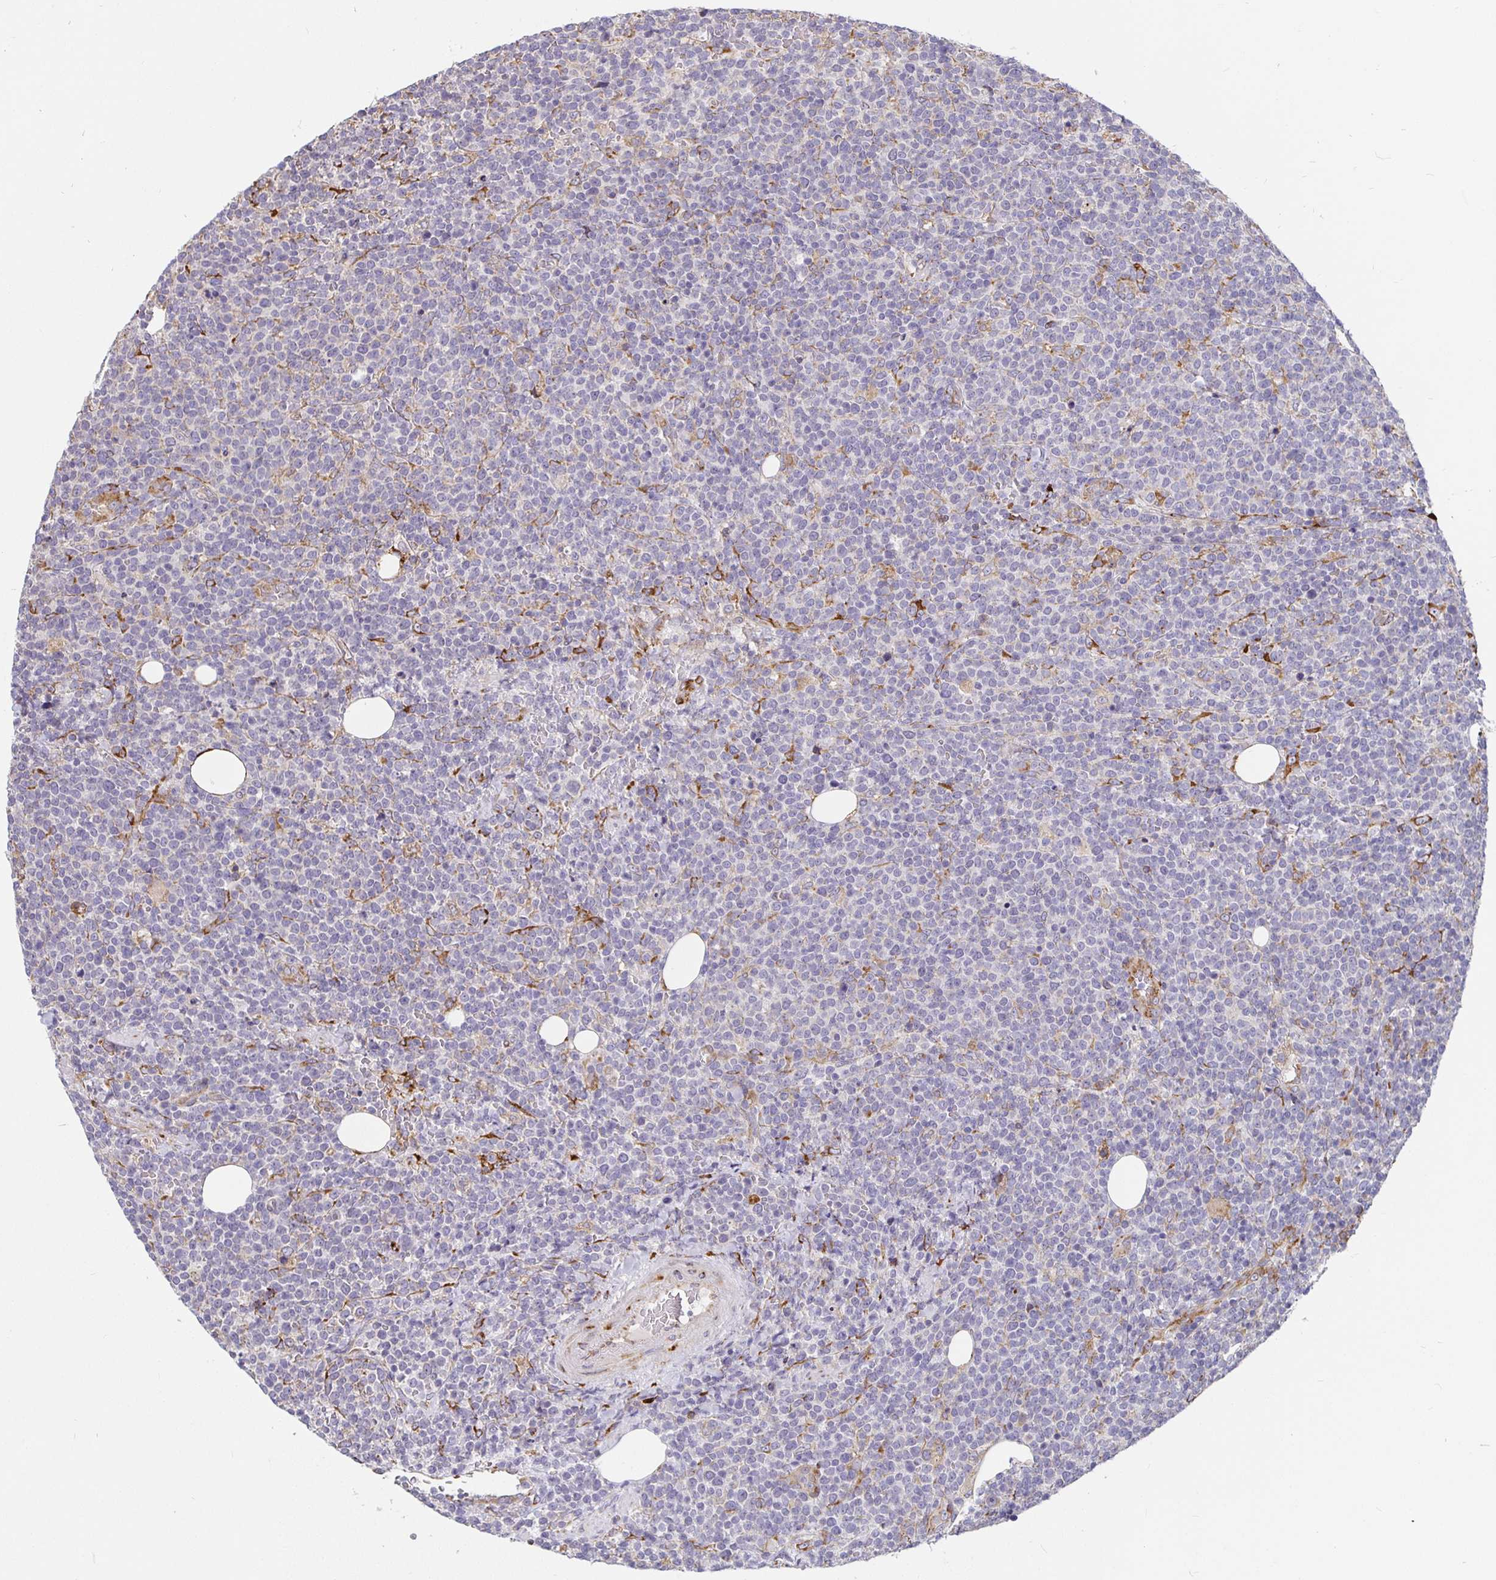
{"staining": {"intensity": "negative", "quantity": "none", "location": "none"}, "tissue": "lymphoma", "cell_type": "Tumor cells", "image_type": "cancer", "snomed": [{"axis": "morphology", "description": "Malignant lymphoma, non-Hodgkin's type, High grade"}, {"axis": "topography", "description": "Lymph node"}], "caption": "DAB (3,3'-diaminobenzidine) immunohistochemical staining of high-grade malignant lymphoma, non-Hodgkin's type demonstrates no significant expression in tumor cells.", "gene": "P4HA2", "patient": {"sex": "male", "age": 61}}